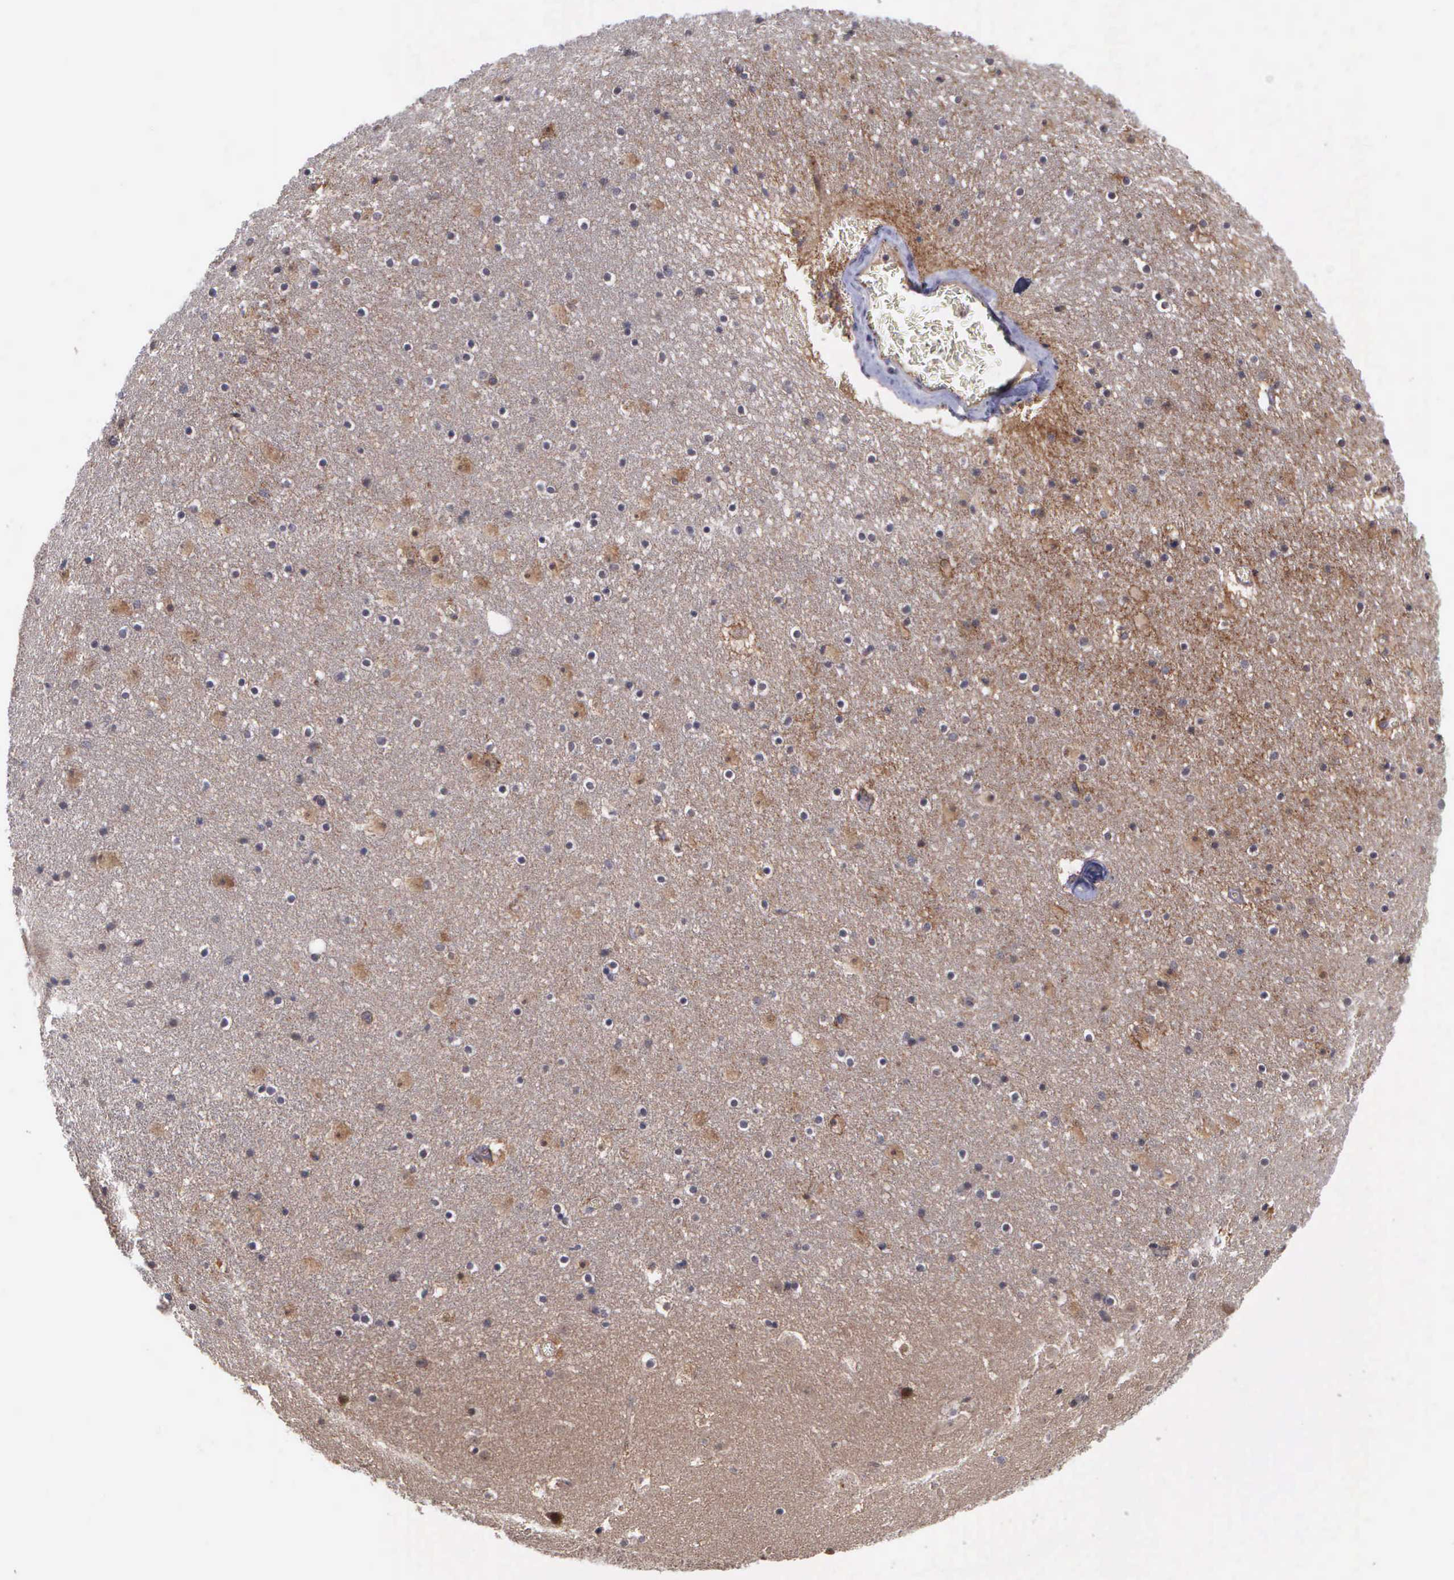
{"staining": {"intensity": "negative", "quantity": "none", "location": "none"}, "tissue": "caudate", "cell_type": "Glial cells", "image_type": "normal", "snomed": [{"axis": "morphology", "description": "Normal tissue, NOS"}, {"axis": "topography", "description": "Lateral ventricle wall"}], "caption": "IHC image of normal caudate: human caudate stained with DAB (3,3'-diaminobenzidine) displays no significant protein staining in glial cells.", "gene": "MAP3K9", "patient": {"sex": "male", "age": 45}}